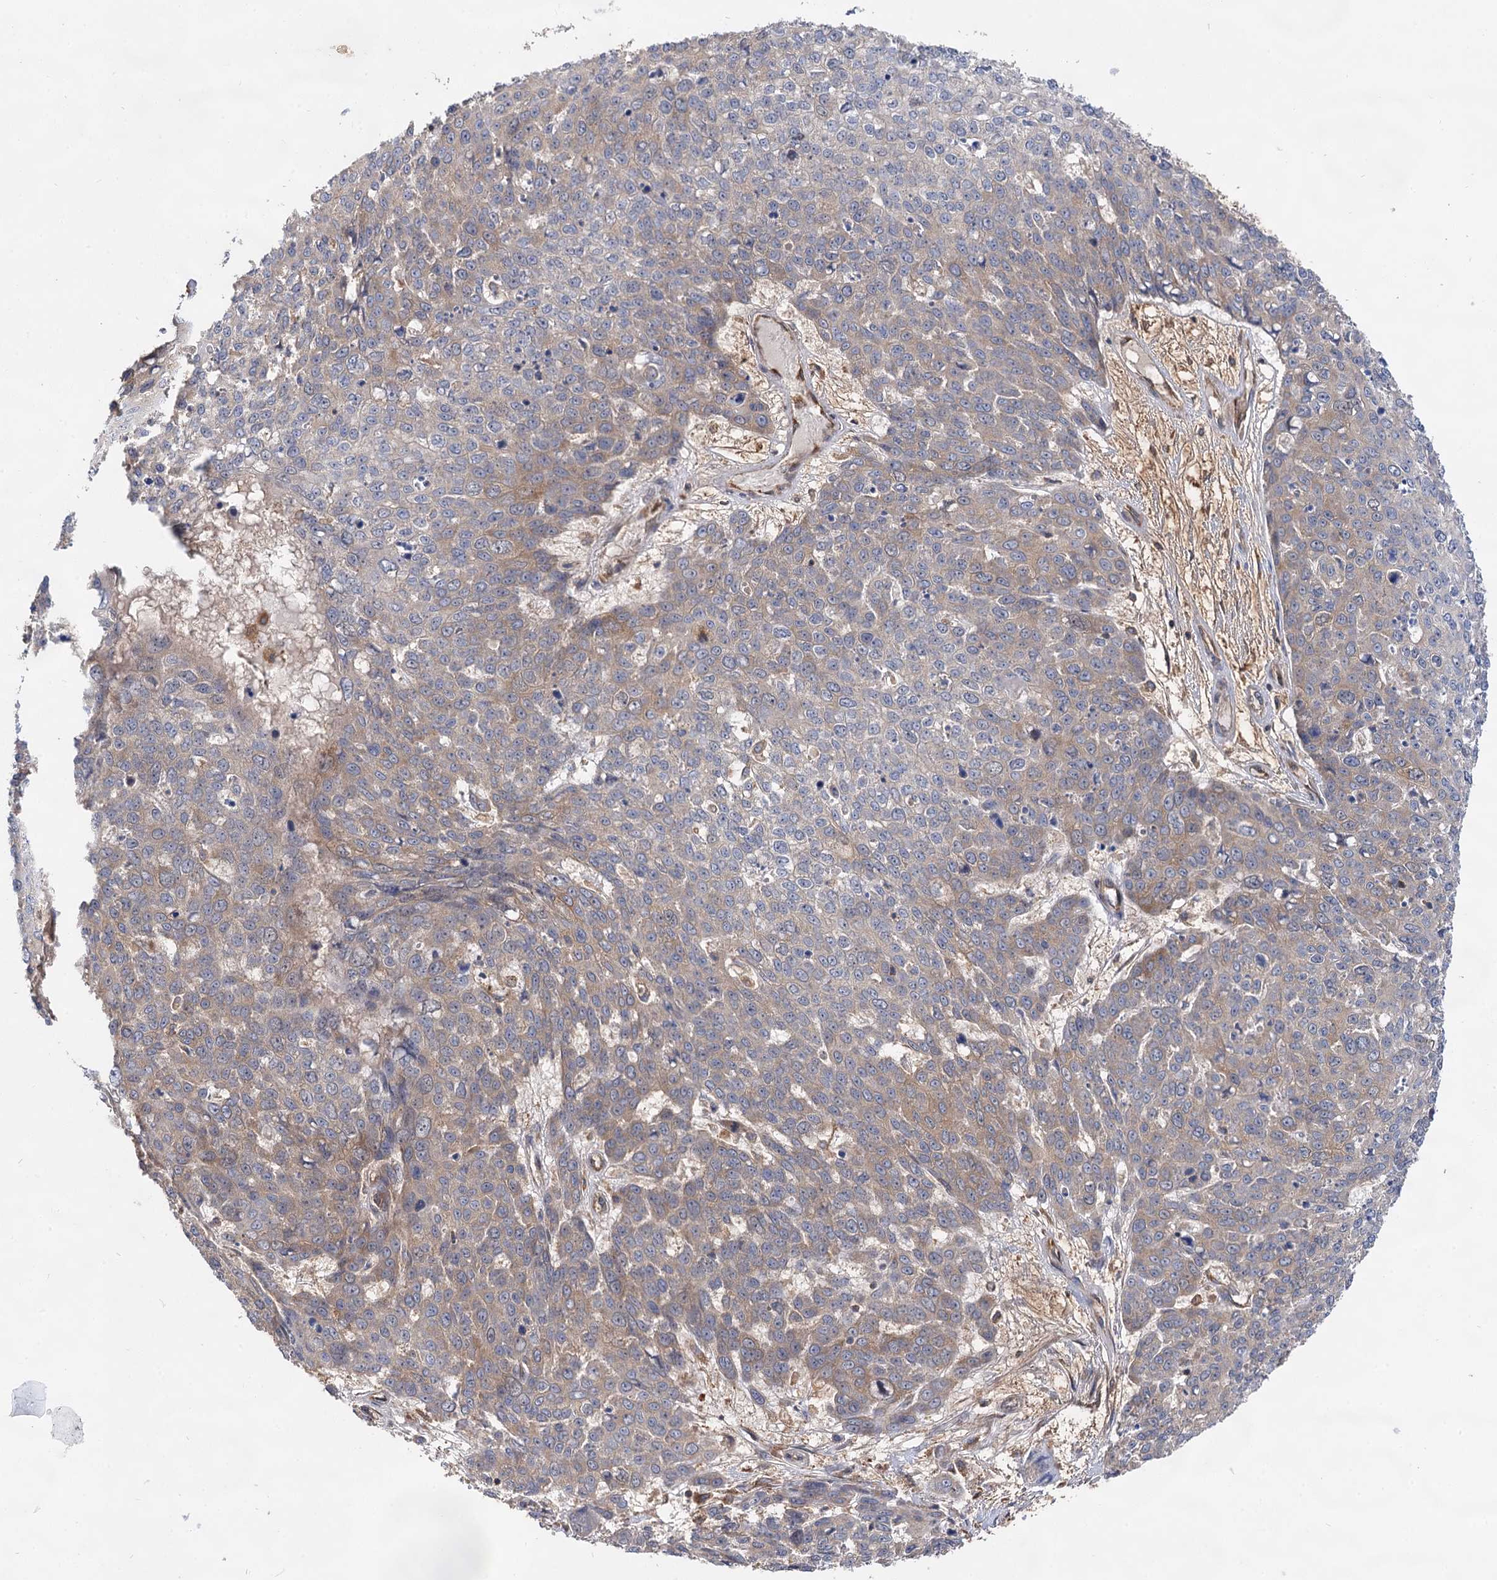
{"staining": {"intensity": "weak", "quantity": "<25%", "location": "cytoplasmic/membranous"}, "tissue": "skin cancer", "cell_type": "Tumor cells", "image_type": "cancer", "snomed": [{"axis": "morphology", "description": "Squamous cell carcinoma, NOS"}, {"axis": "topography", "description": "Skin"}], "caption": "A high-resolution micrograph shows immunohistochemistry (IHC) staining of skin cancer (squamous cell carcinoma), which exhibits no significant expression in tumor cells. Nuclei are stained in blue.", "gene": "PACS1", "patient": {"sex": "male", "age": 71}}